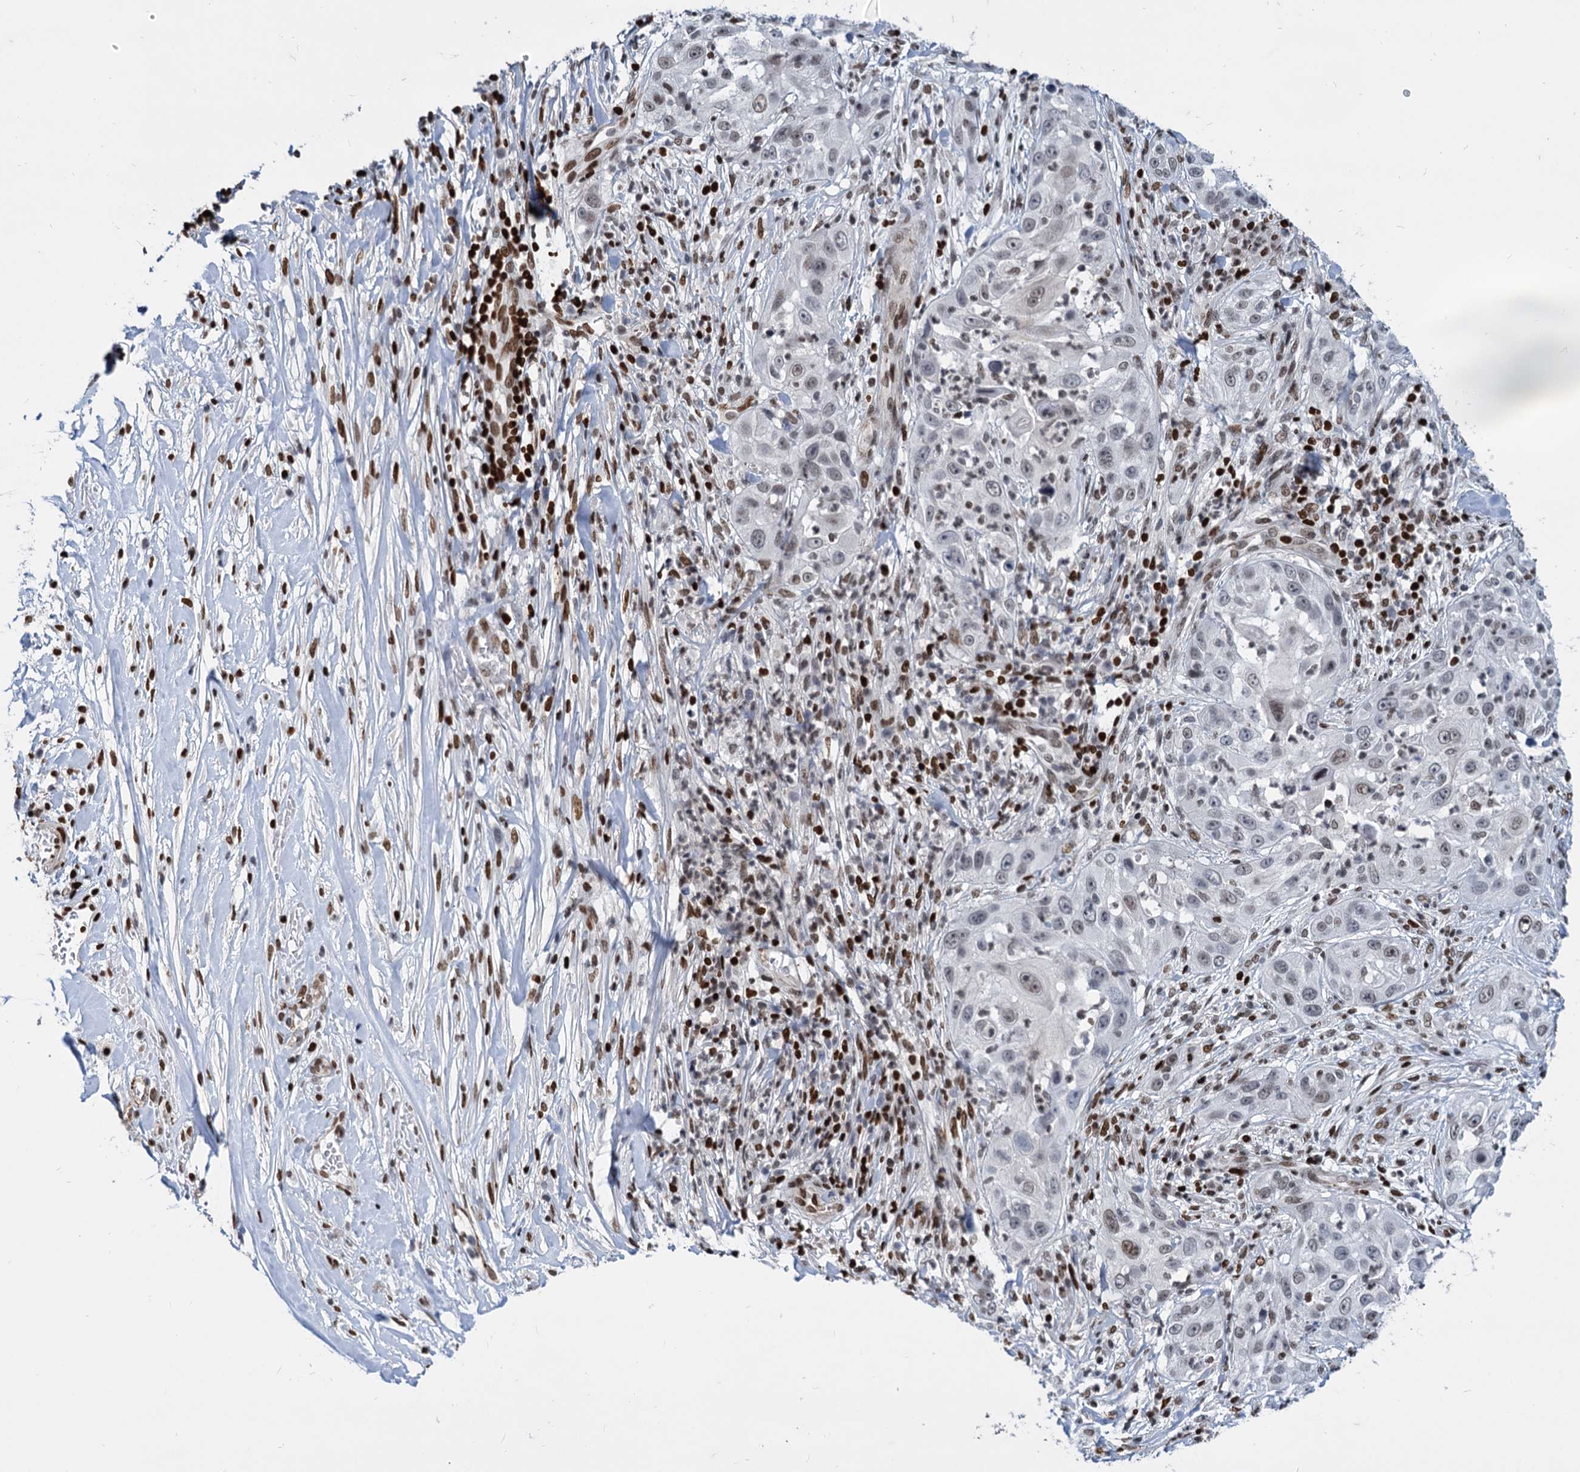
{"staining": {"intensity": "moderate", "quantity": "25%-75%", "location": "nuclear"}, "tissue": "skin cancer", "cell_type": "Tumor cells", "image_type": "cancer", "snomed": [{"axis": "morphology", "description": "Squamous cell carcinoma, NOS"}, {"axis": "topography", "description": "Skin"}], "caption": "A brown stain shows moderate nuclear expression of a protein in human skin squamous cell carcinoma tumor cells.", "gene": "MECP2", "patient": {"sex": "female", "age": 44}}